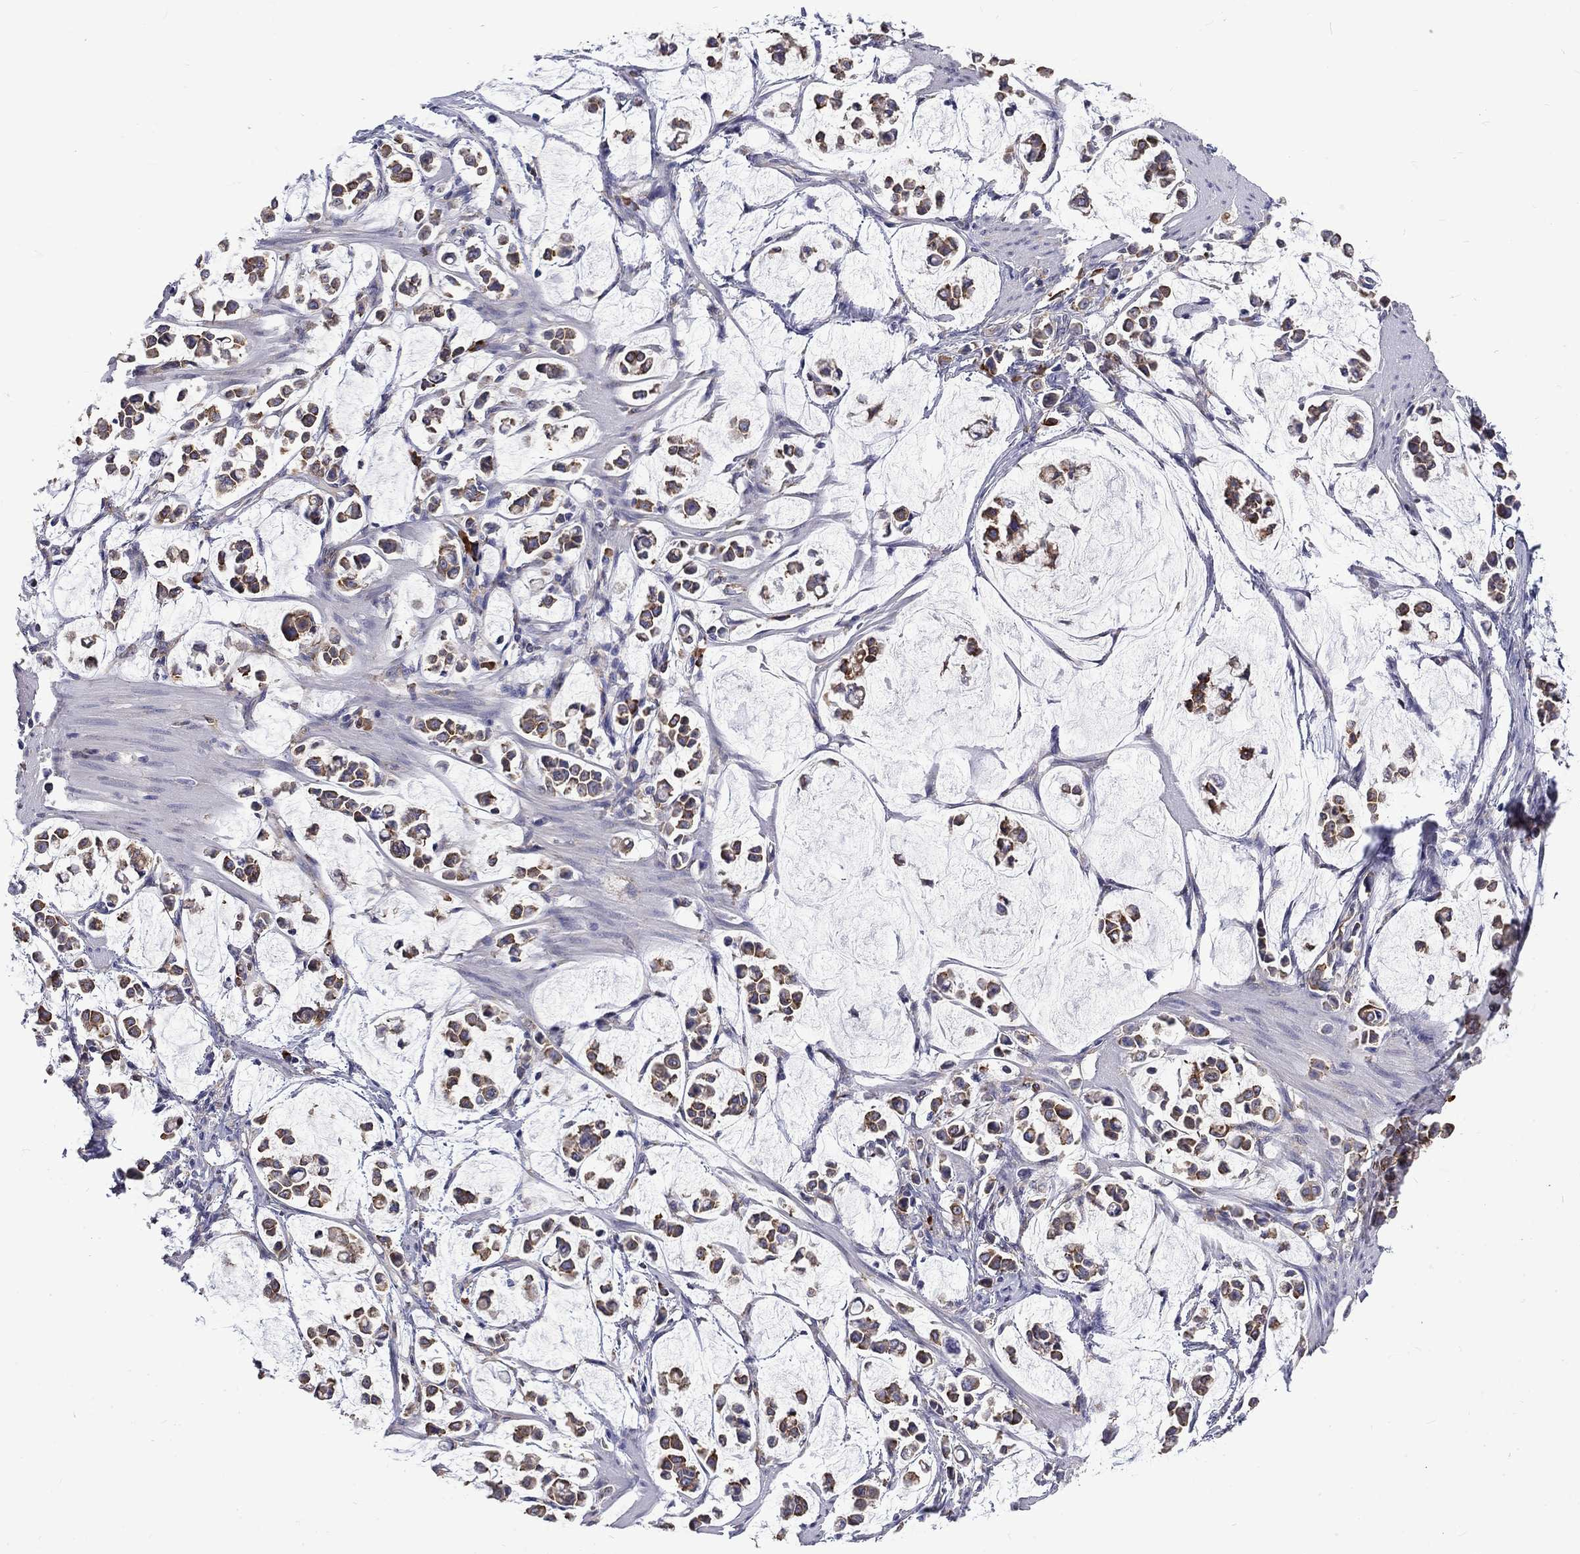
{"staining": {"intensity": "moderate", "quantity": ">75%", "location": "cytoplasmic/membranous"}, "tissue": "stomach cancer", "cell_type": "Tumor cells", "image_type": "cancer", "snomed": [{"axis": "morphology", "description": "Adenocarcinoma, NOS"}, {"axis": "topography", "description": "Stomach"}], "caption": "IHC image of adenocarcinoma (stomach) stained for a protein (brown), which reveals medium levels of moderate cytoplasmic/membranous positivity in about >75% of tumor cells.", "gene": "PABPC4", "patient": {"sex": "male", "age": 82}}